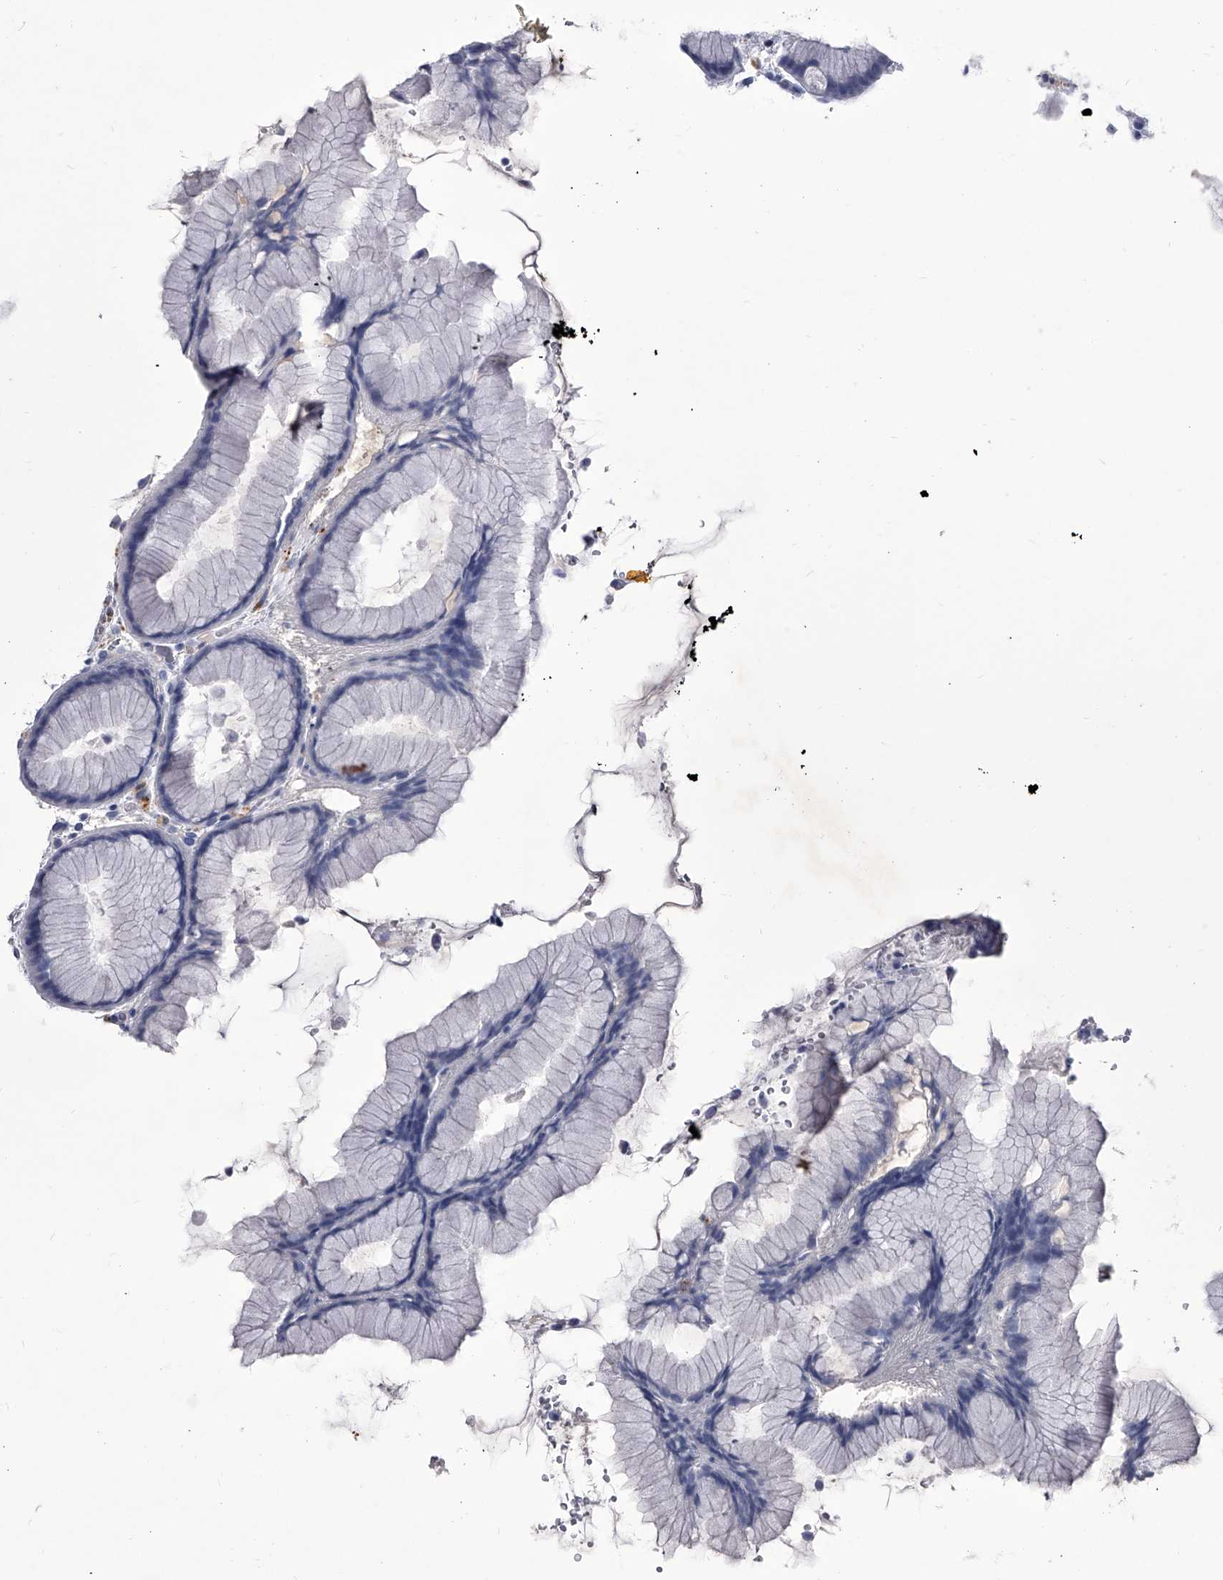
{"staining": {"intensity": "negative", "quantity": "none", "location": "none"}, "tissue": "stomach", "cell_type": "Glandular cells", "image_type": "normal", "snomed": [{"axis": "morphology", "description": "Normal tissue, NOS"}, {"axis": "topography", "description": "Stomach, upper"}, {"axis": "topography", "description": "Stomach"}], "caption": "High power microscopy histopathology image of an immunohistochemistry (IHC) micrograph of normal stomach, revealing no significant staining in glandular cells.", "gene": "CRISP2", "patient": {"sex": "male", "age": 48}}